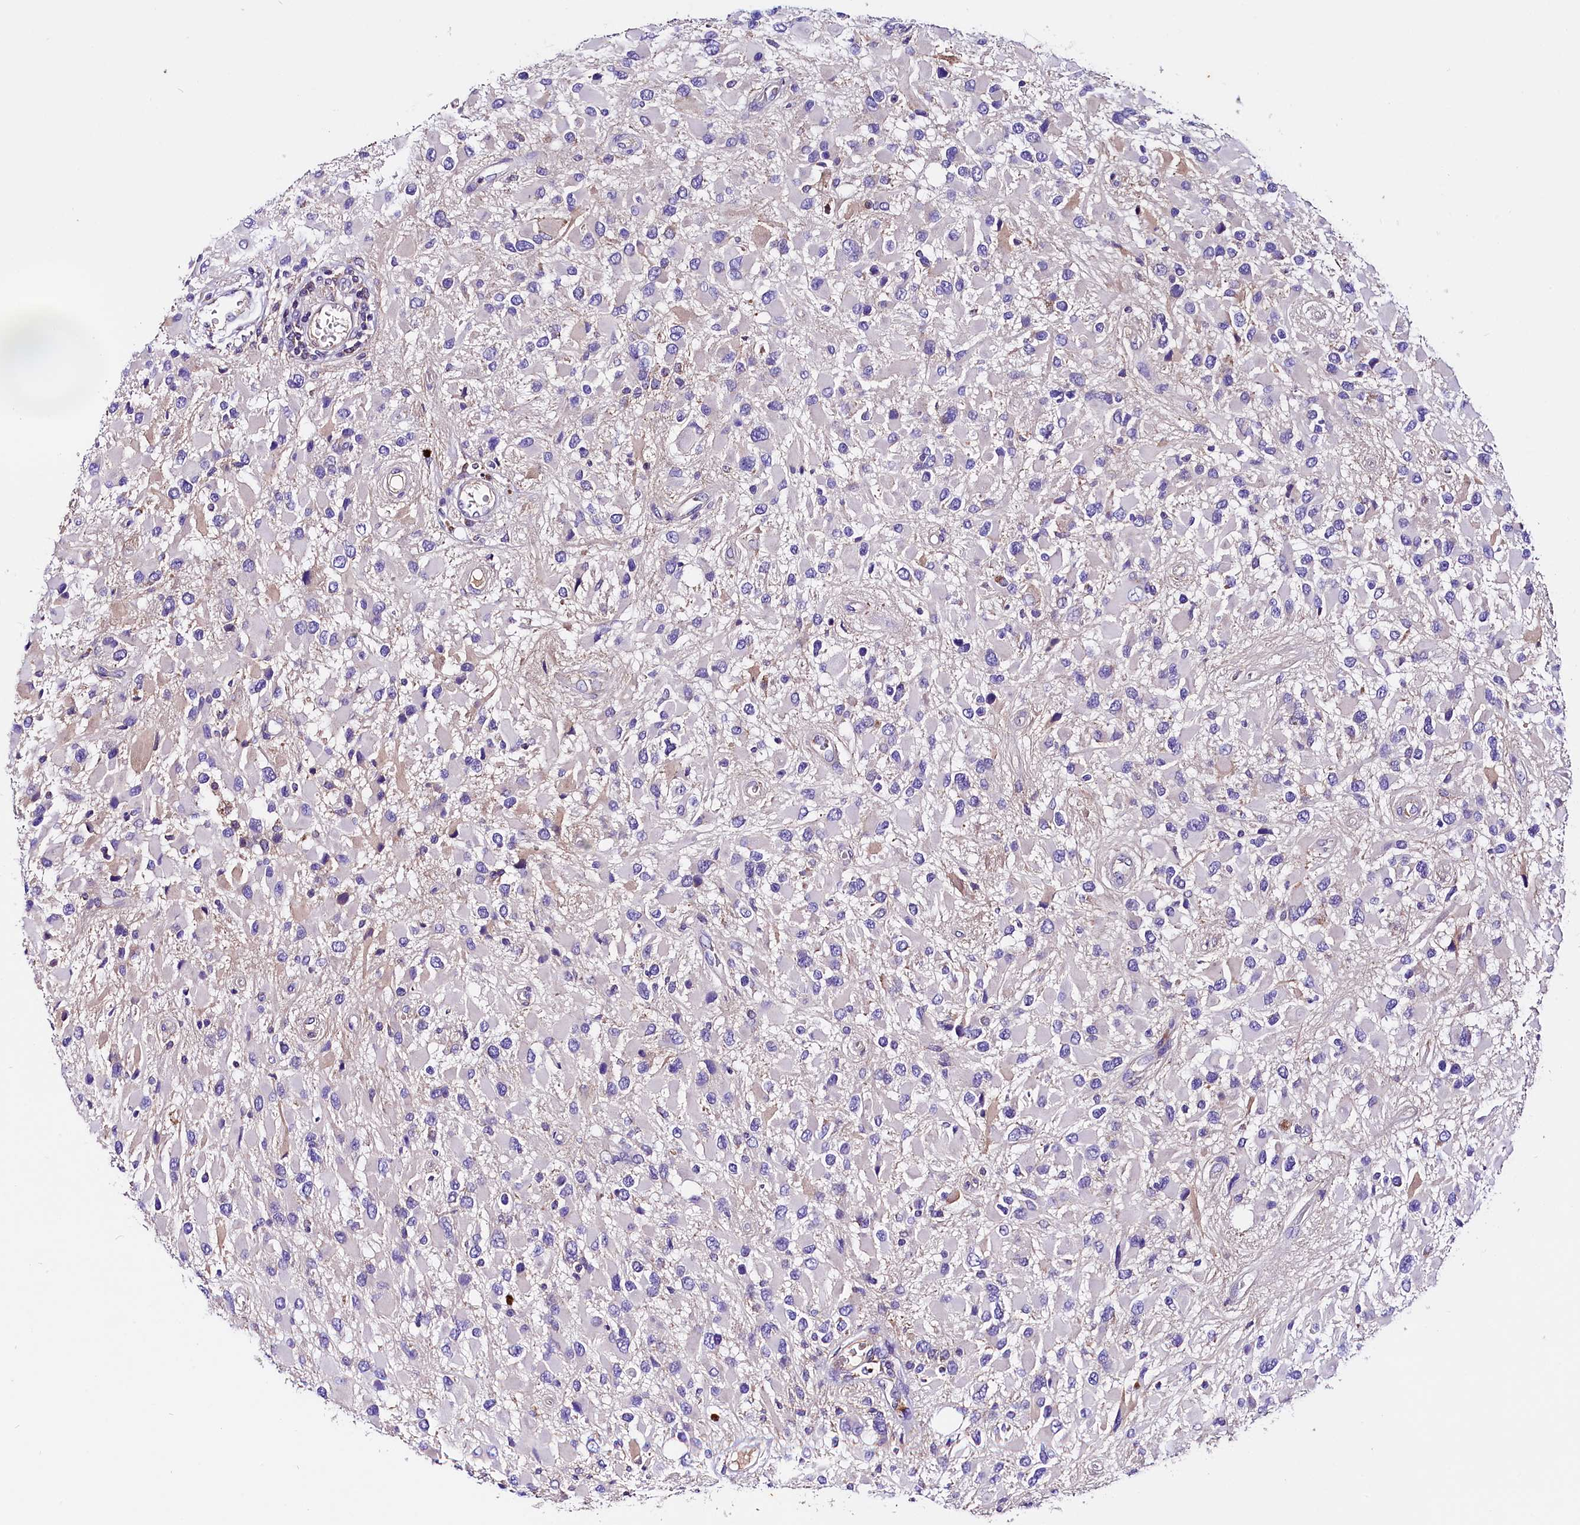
{"staining": {"intensity": "negative", "quantity": "none", "location": "none"}, "tissue": "glioma", "cell_type": "Tumor cells", "image_type": "cancer", "snomed": [{"axis": "morphology", "description": "Glioma, malignant, High grade"}, {"axis": "topography", "description": "Brain"}], "caption": "A micrograph of glioma stained for a protein displays no brown staining in tumor cells.", "gene": "SIX5", "patient": {"sex": "male", "age": 53}}